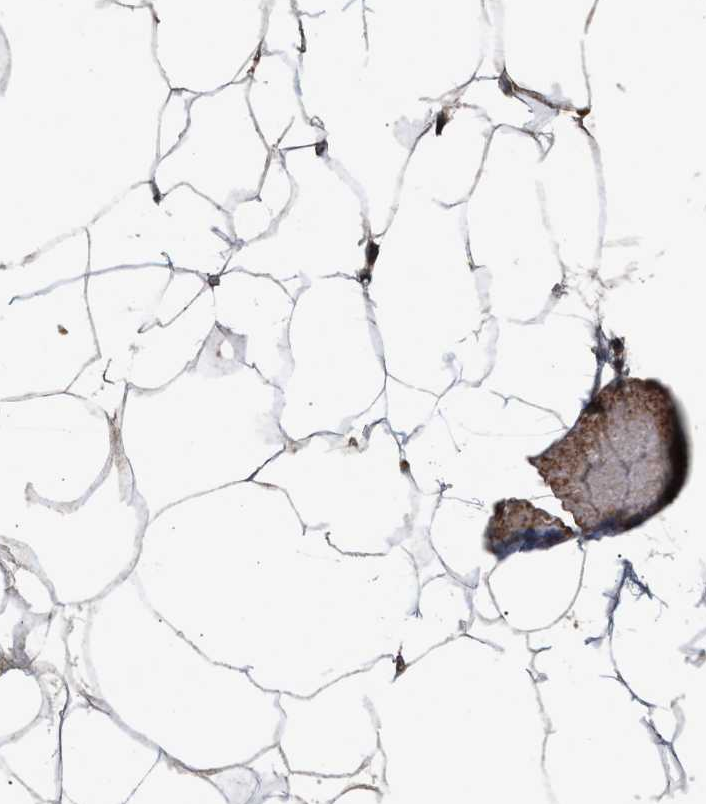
{"staining": {"intensity": "strong", "quantity": ">75%", "location": "cytoplasmic/membranous"}, "tissue": "adipose tissue", "cell_type": "Adipocytes", "image_type": "normal", "snomed": [{"axis": "morphology", "description": "Normal tissue, NOS"}, {"axis": "topography", "description": "Breast"}, {"axis": "topography", "description": "Adipose tissue"}], "caption": "IHC micrograph of normal adipose tissue stained for a protein (brown), which displays high levels of strong cytoplasmic/membranous staining in approximately >75% of adipocytes.", "gene": "NFKB2", "patient": {"sex": "female", "age": 25}}